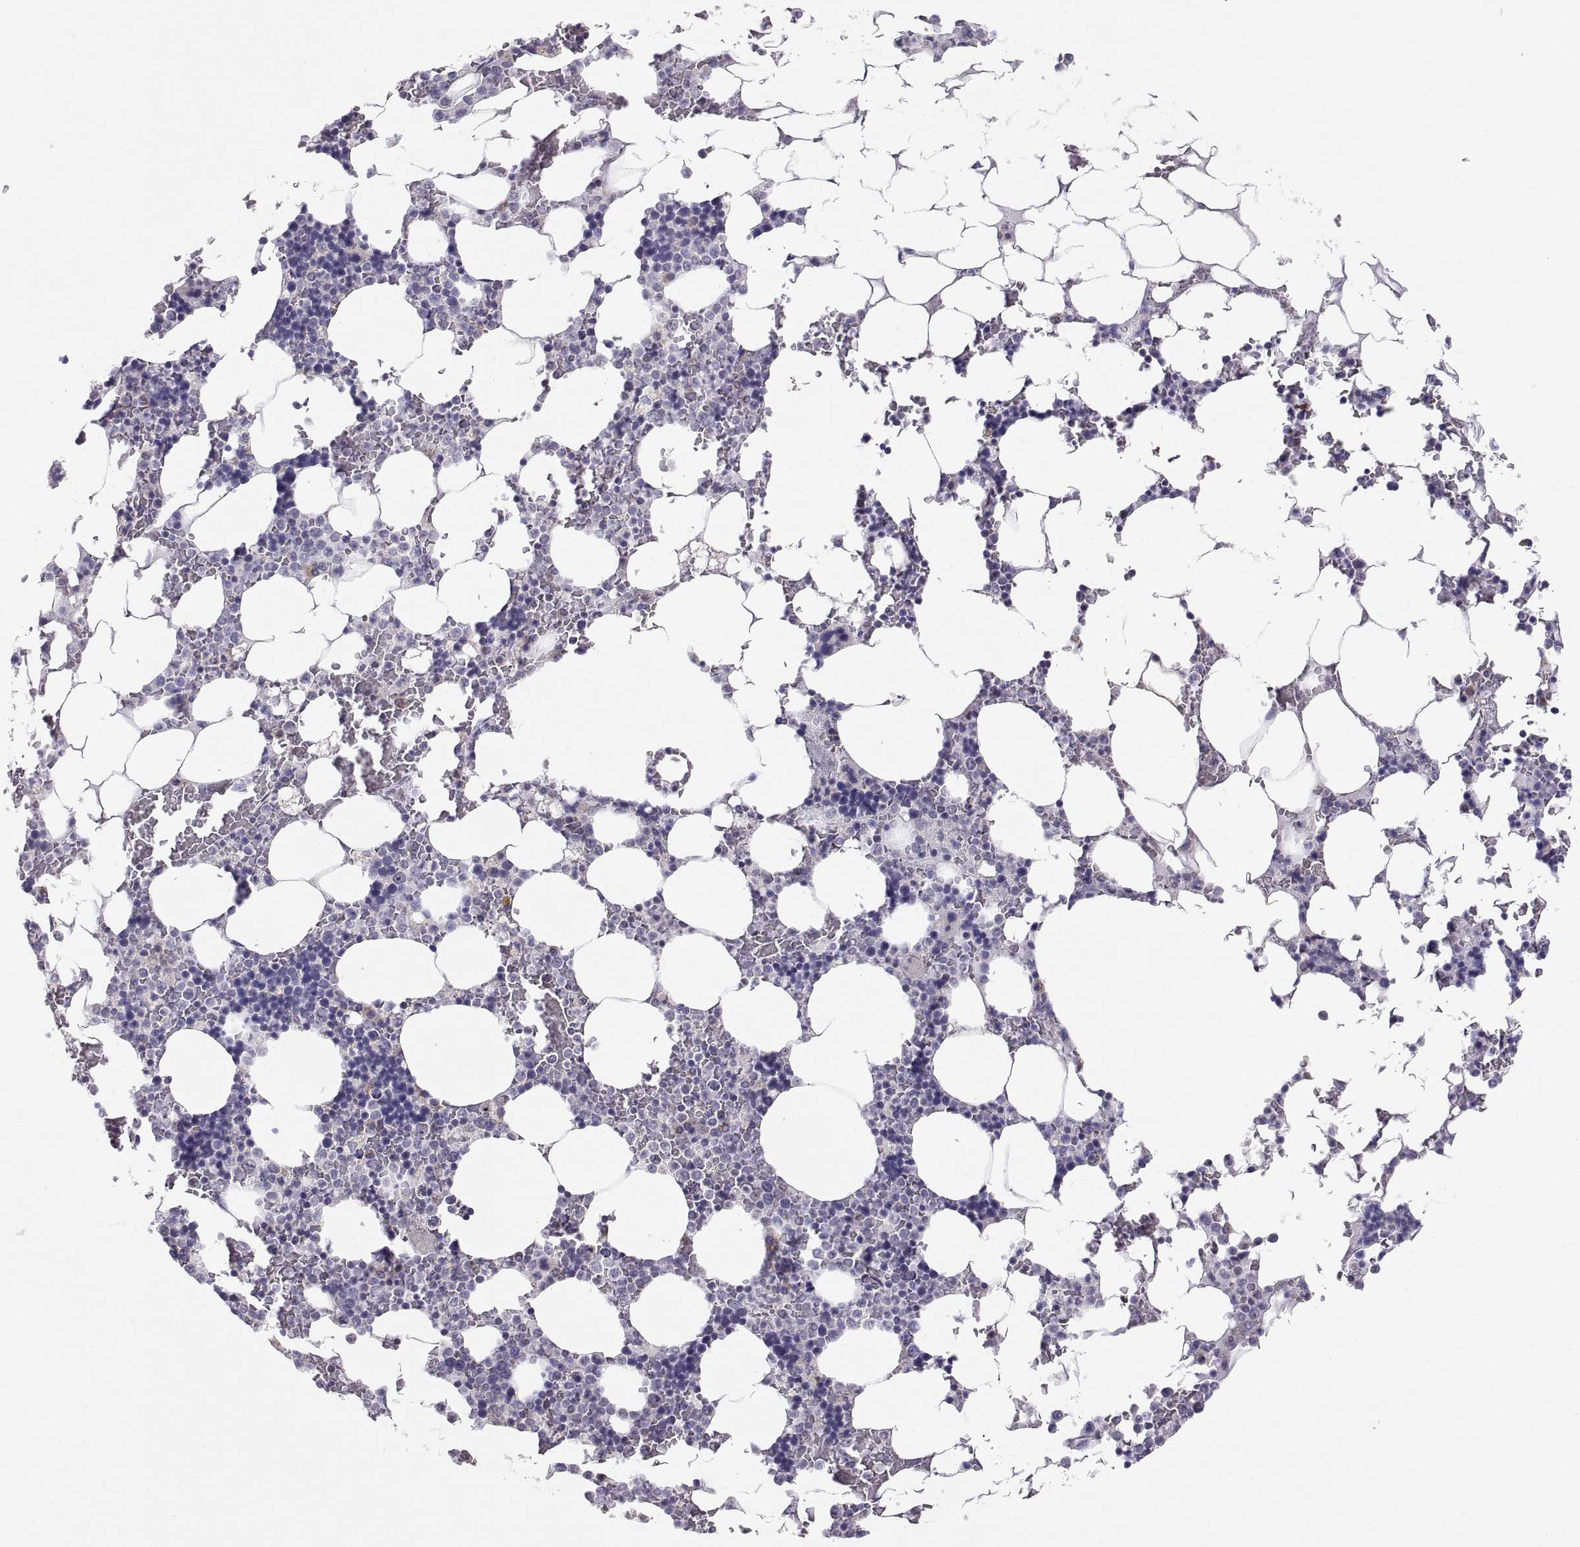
{"staining": {"intensity": "weak", "quantity": "<25%", "location": "cytoplasmic/membranous"}, "tissue": "bone marrow", "cell_type": "Hematopoietic cells", "image_type": "normal", "snomed": [{"axis": "morphology", "description": "Normal tissue, NOS"}, {"axis": "topography", "description": "Bone marrow"}], "caption": "Normal bone marrow was stained to show a protein in brown. There is no significant expression in hematopoietic cells. (Brightfield microscopy of DAB immunohistochemistry at high magnification).", "gene": "TNNC1", "patient": {"sex": "male", "age": 51}}